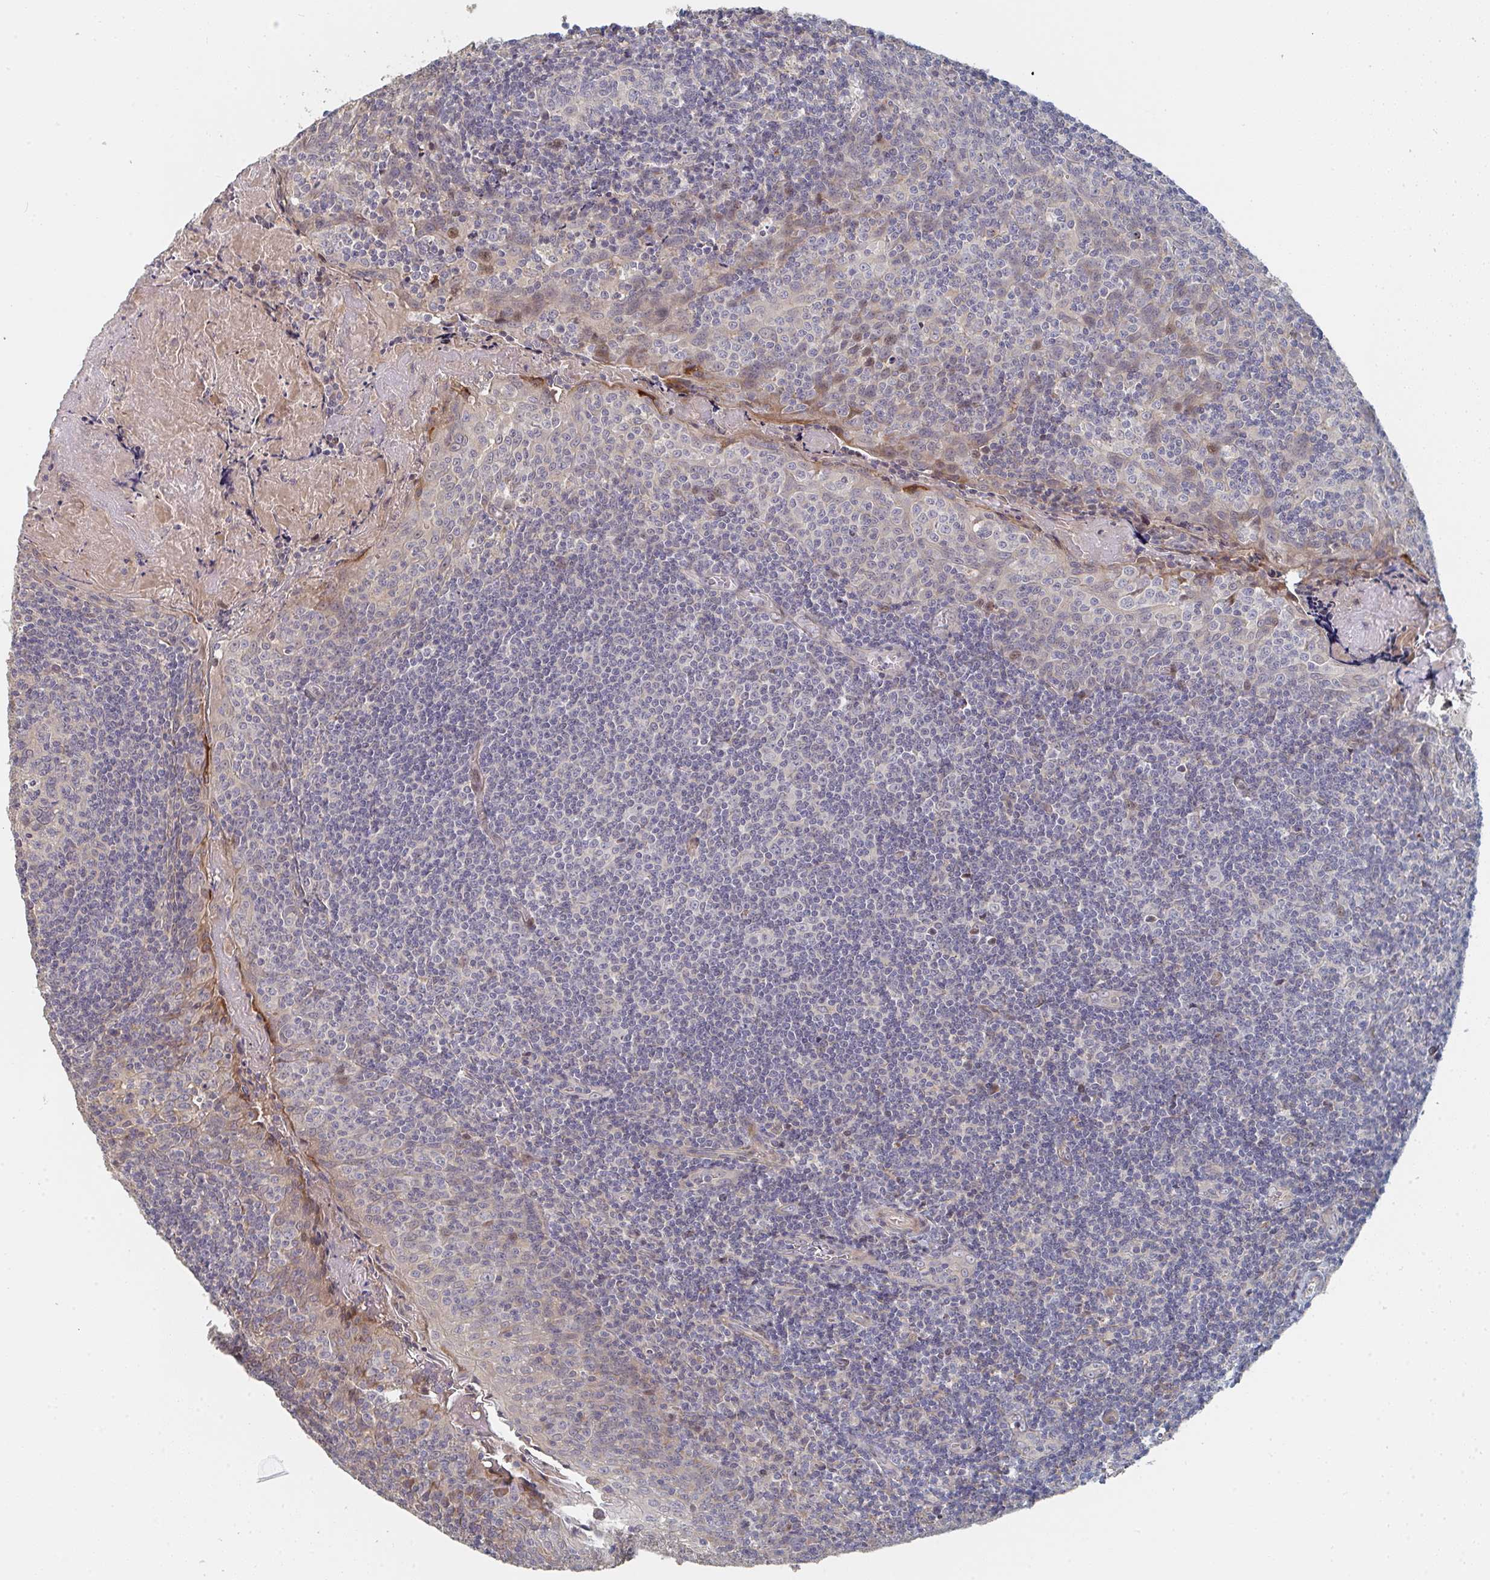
{"staining": {"intensity": "negative", "quantity": "none", "location": "none"}, "tissue": "tonsil", "cell_type": "Germinal center cells", "image_type": "normal", "snomed": [{"axis": "morphology", "description": "Normal tissue, NOS"}, {"axis": "morphology", "description": "Inflammation, NOS"}, {"axis": "topography", "description": "Tonsil"}], "caption": "Micrograph shows no protein expression in germinal center cells of normal tonsil. (Stains: DAB IHC with hematoxylin counter stain, Microscopy: brightfield microscopy at high magnification).", "gene": "PTEN", "patient": {"sex": "female", "age": 31}}